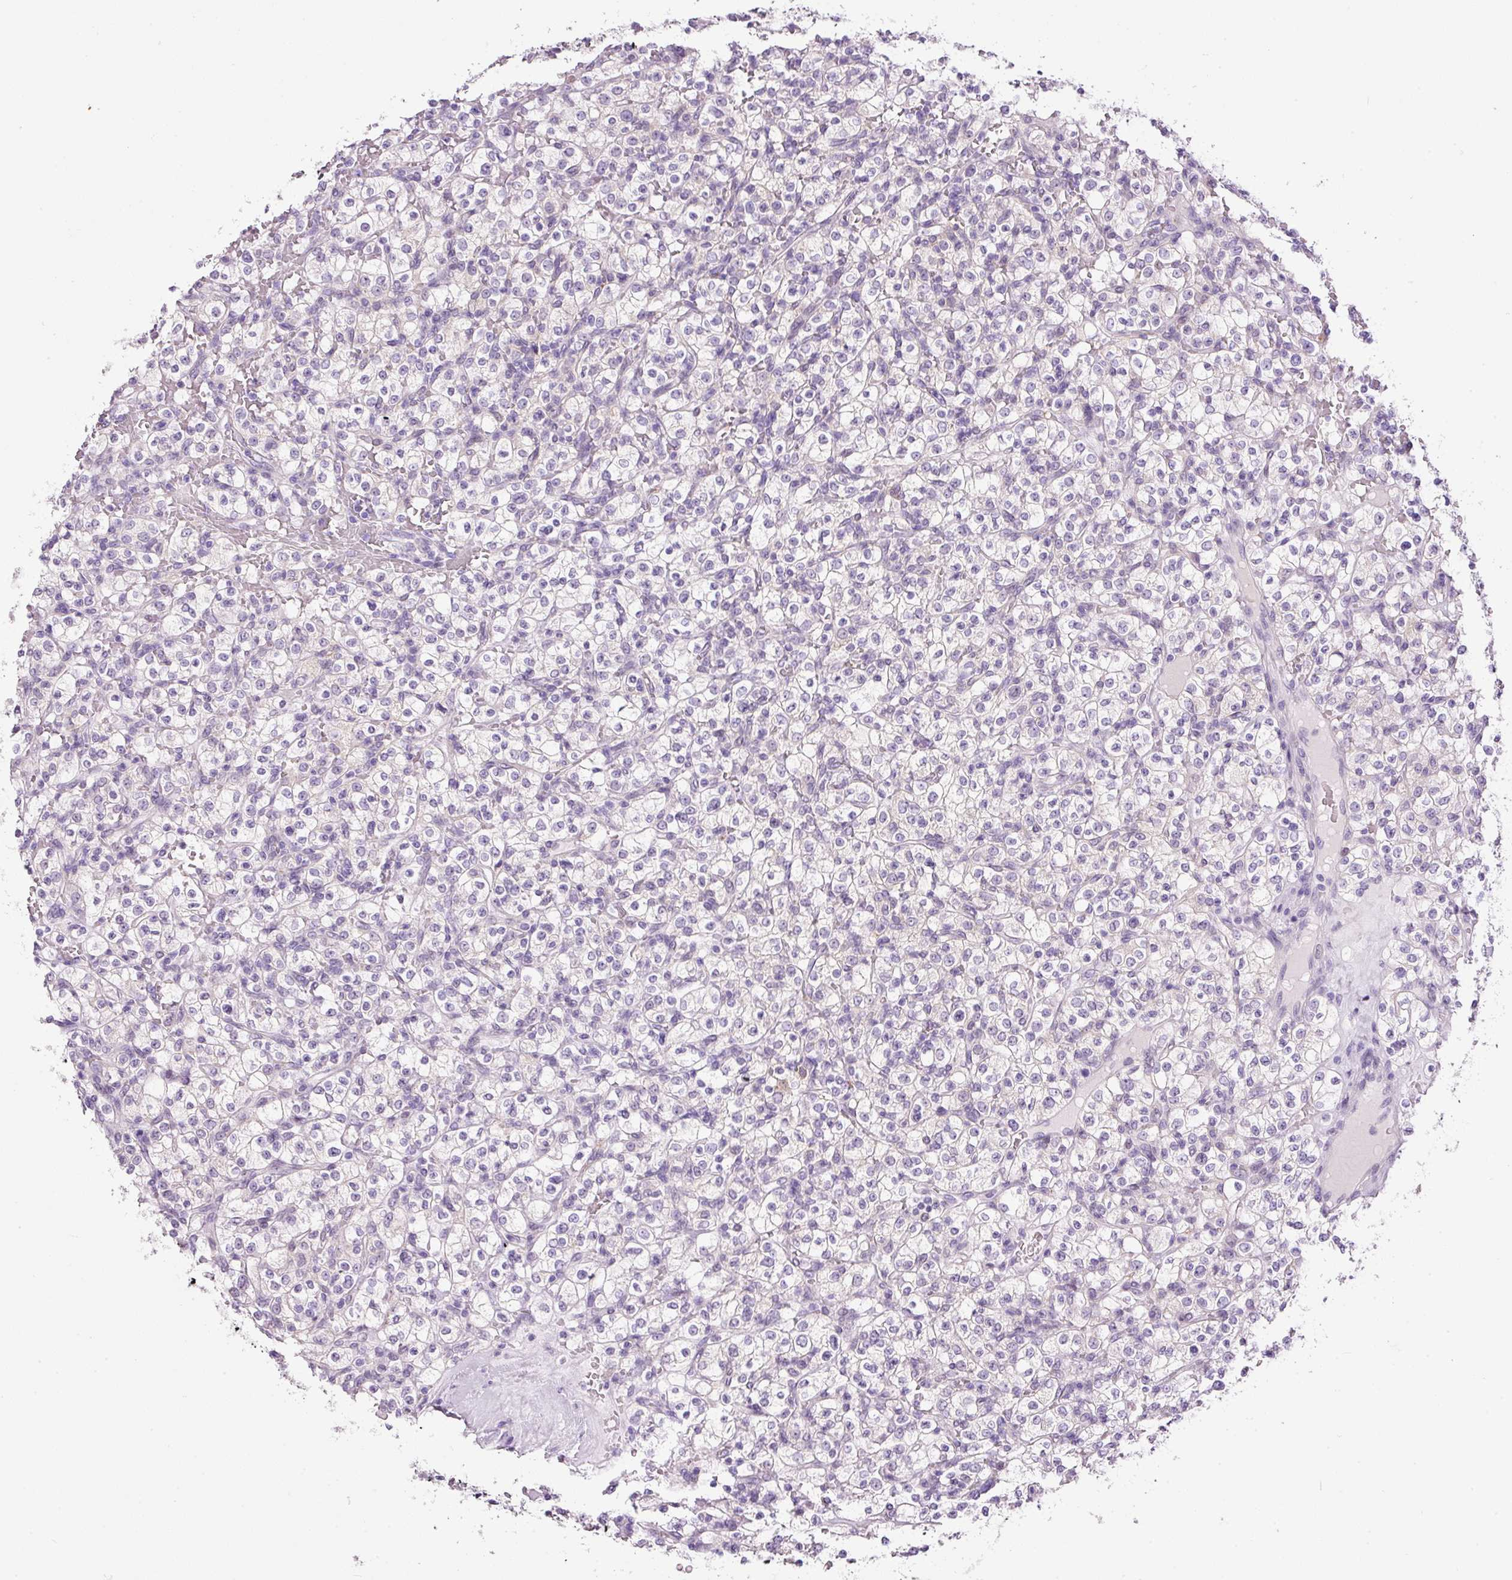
{"staining": {"intensity": "negative", "quantity": "none", "location": "none"}, "tissue": "renal cancer", "cell_type": "Tumor cells", "image_type": "cancer", "snomed": [{"axis": "morphology", "description": "Normal tissue, NOS"}, {"axis": "morphology", "description": "Adenocarcinoma, NOS"}, {"axis": "topography", "description": "Kidney"}], "caption": "The immunohistochemistry (IHC) photomicrograph has no significant expression in tumor cells of renal adenocarcinoma tissue.", "gene": "SRC", "patient": {"sex": "female", "age": 72}}